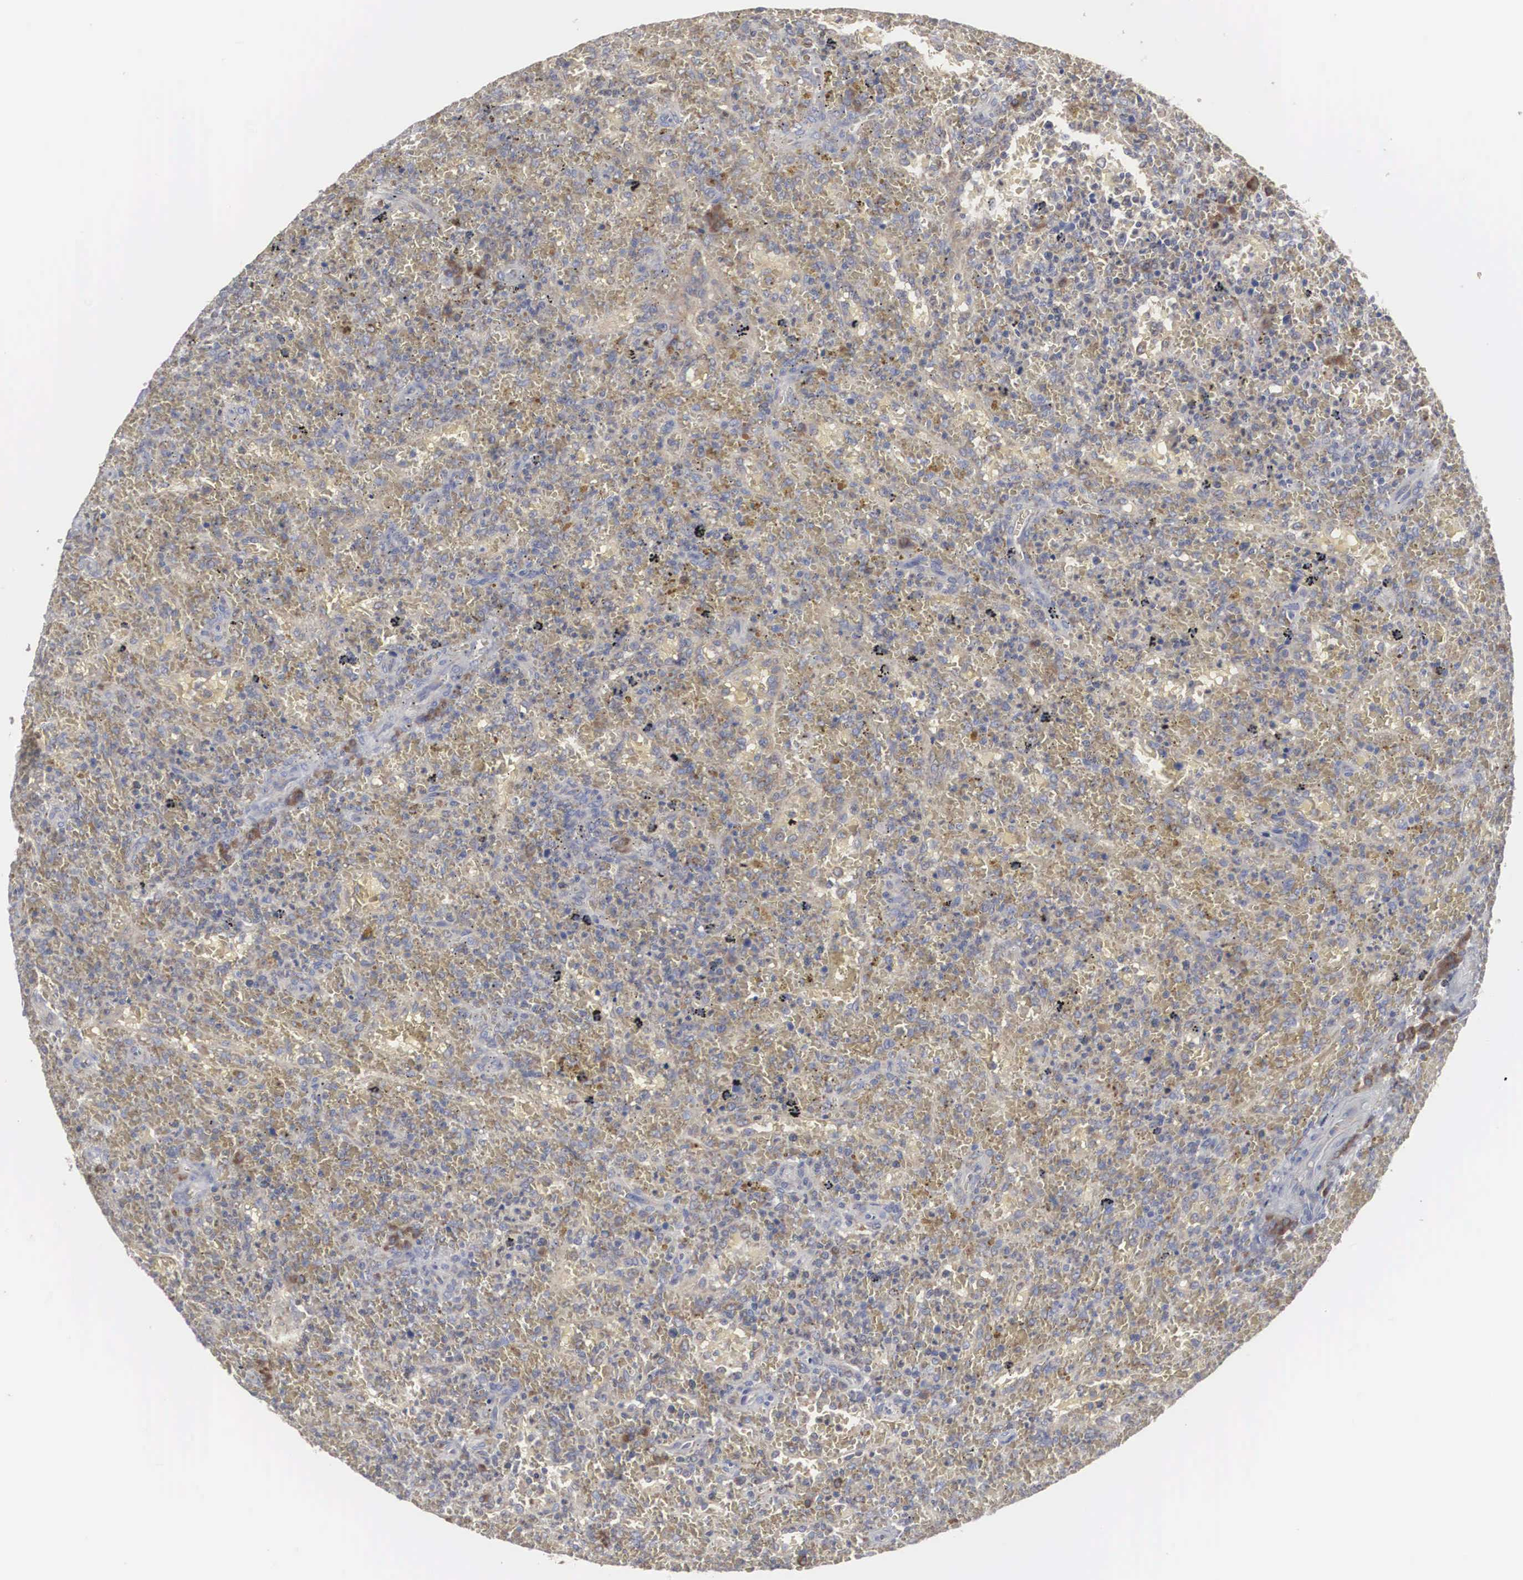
{"staining": {"intensity": "negative", "quantity": "none", "location": "none"}, "tissue": "lymphoma", "cell_type": "Tumor cells", "image_type": "cancer", "snomed": [{"axis": "morphology", "description": "Malignant lymphoma, non-Hodgkin's type, High grade"}, {"axis": "topography", "description": "Spleen"}, {"axis": "topography", "description": "Lymph node"}], "caption": "This histopathology image is of high-grade malignant lymphoma, non-Hodgkin's type stained with IHC to label a protein in brown with the nuclei are counter-stained blue. There is no expression in tumor cells.", "gene": "MIA2", "patient": {"sex": "female", "age": 70}}